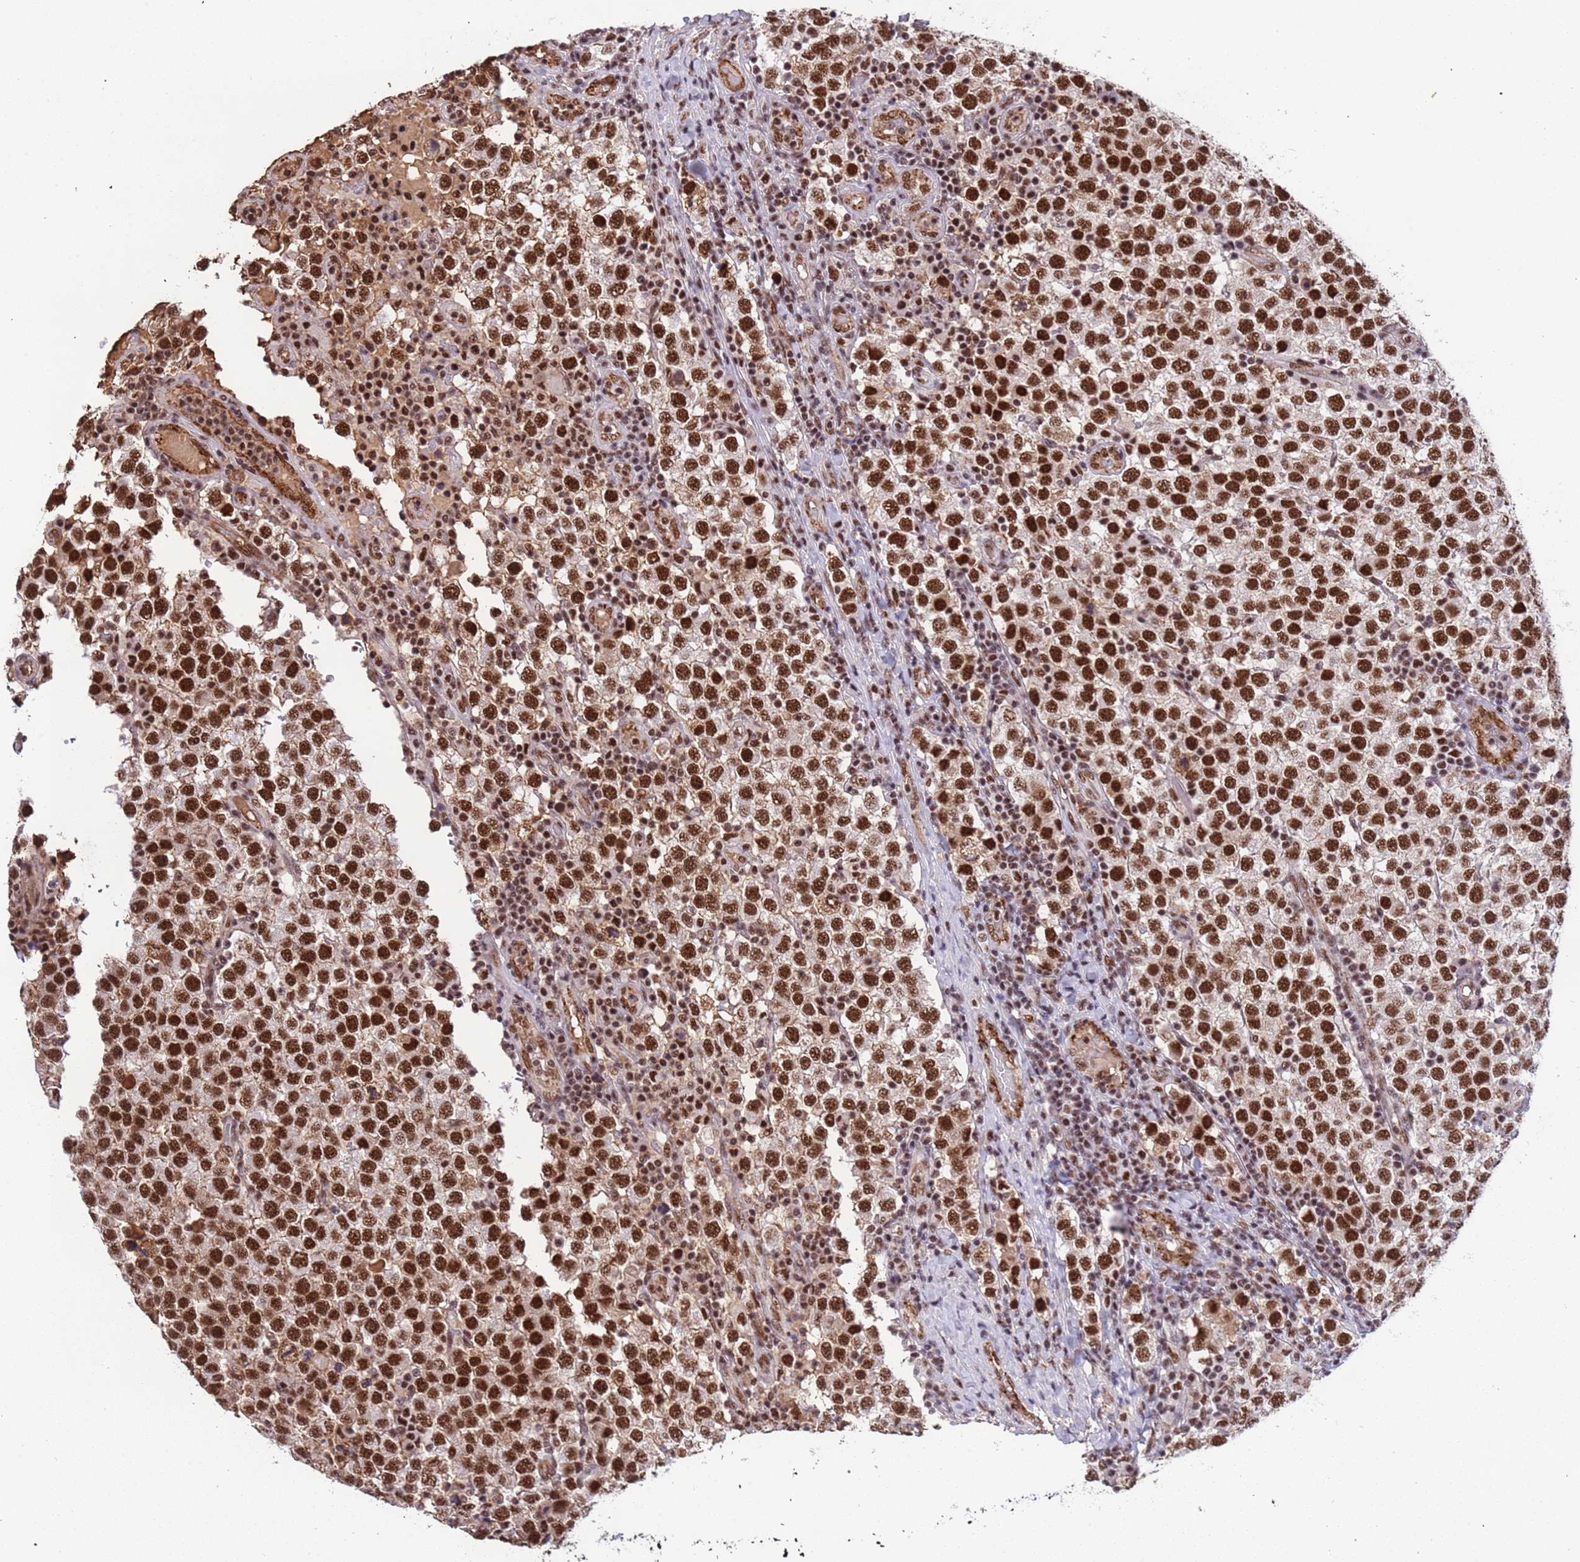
{"staining": {"intensity": "strong", "quantity": ">75%", "location": "nuclear"}, "tissue": "testis cancer", "cell_type": "Tumor cells", "image_type": "cancer", "snomed": [{"axis": "morphology", "description": "Seminoma, NOS"}, {"axis": "topography", "description": "Testis"}], "caption": "Protein staining demonstrates strong nuclear positivity in approximately >75% of tumor cells in testis cancer.", "gene": "SRRT", "patient": {"sex": "male", "age": 34}}